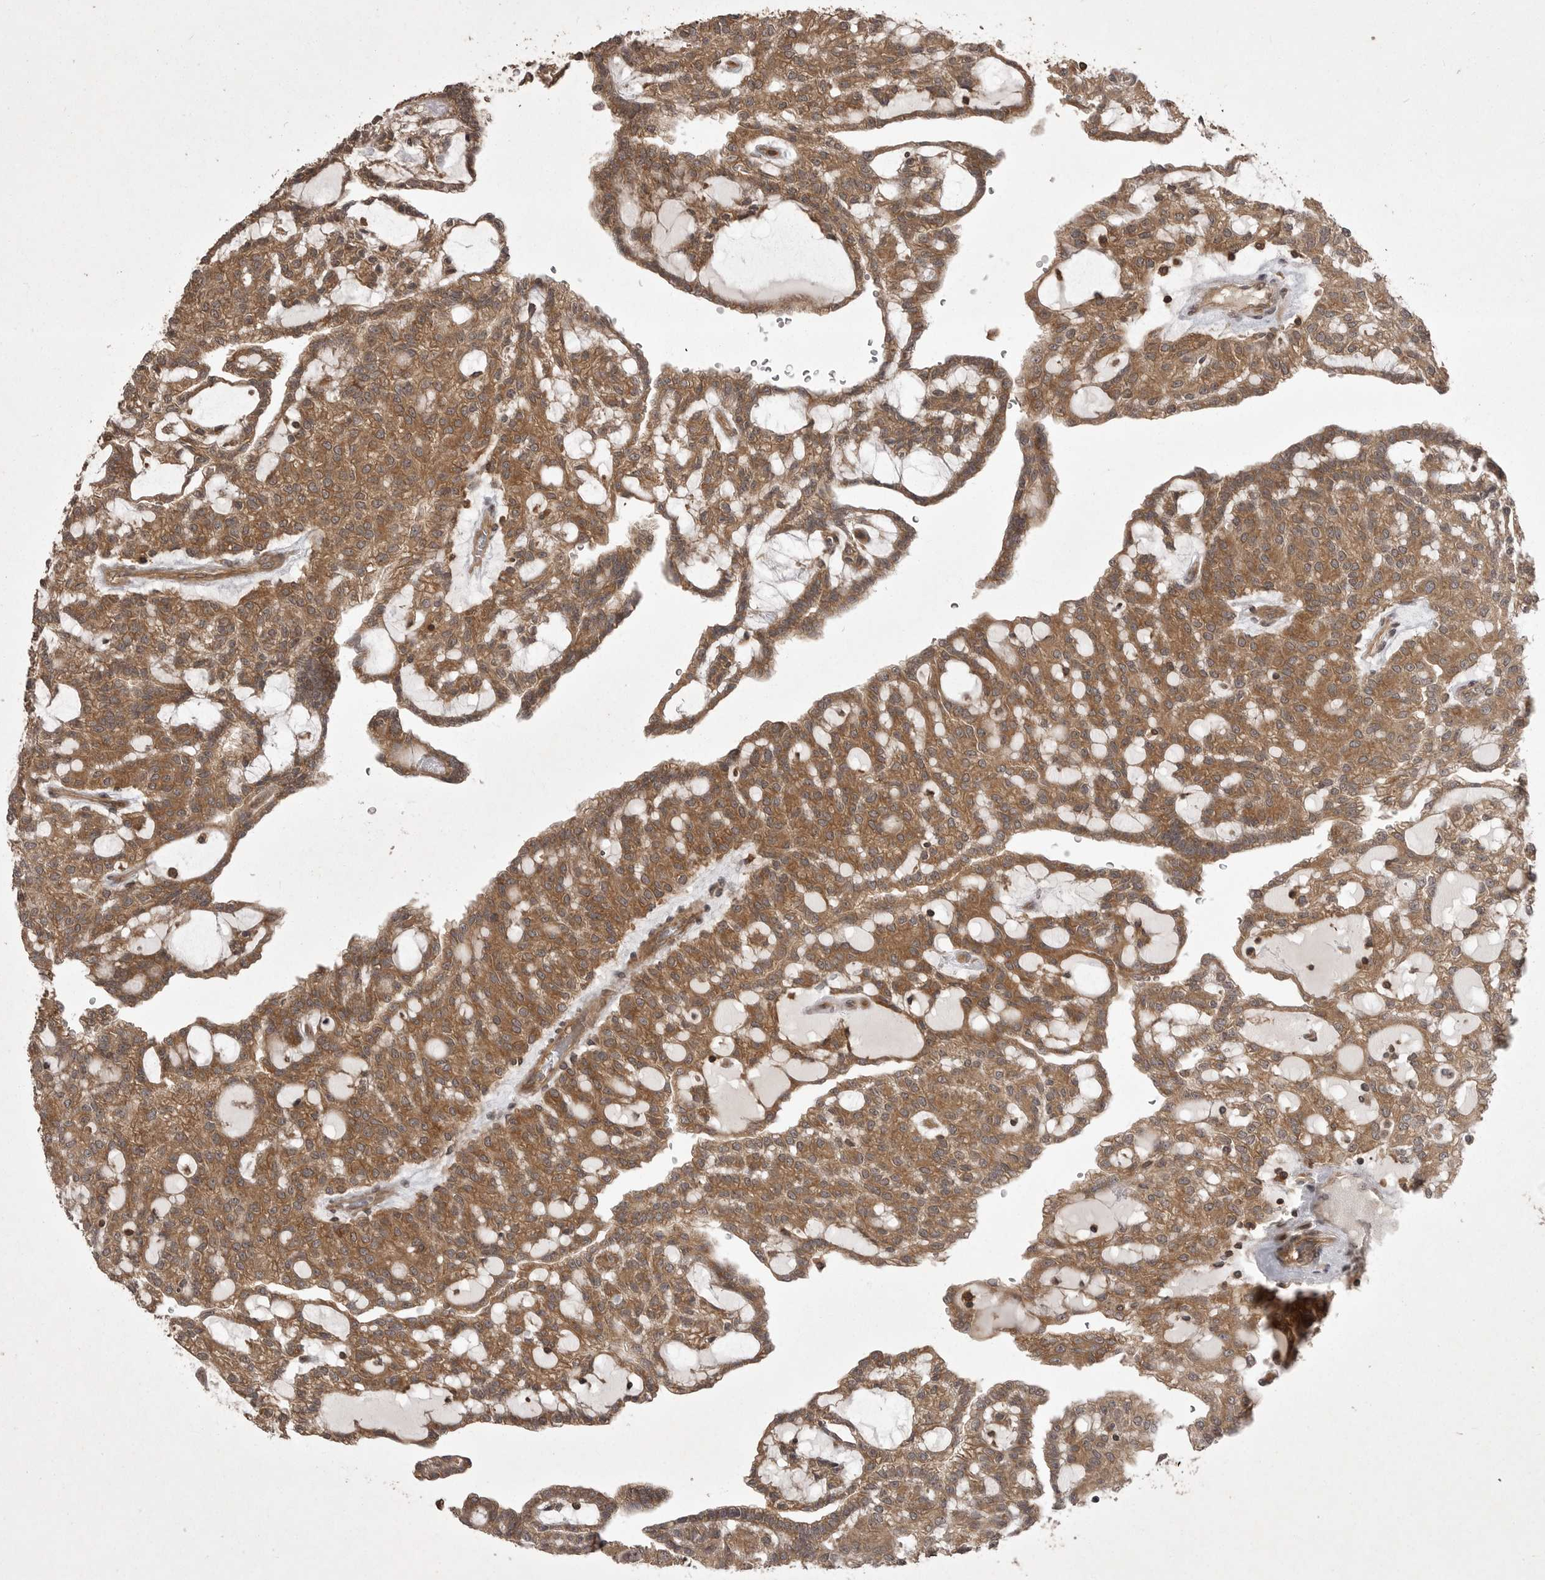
{"staining": {"intensity": "moderate", "quantity": ">75%", "location": "cytoplasmic/membranous"}, "tissue": "renal cancer", "cell_type": "Tumor cells", "image_type": "cancer", "snomed": [{"axis": "morphology", "description": "Adenocarcinoma, NOS"}, {"axis": "topography", "description": "Kidney"}], "caption": "Adenocarcinoma (renal) stained for a protein exhibits moderate cytoplasmic/membranous positivity in tumor cells.", "gene": "STK24", "patient": {"sex": "male", "age": 63}}